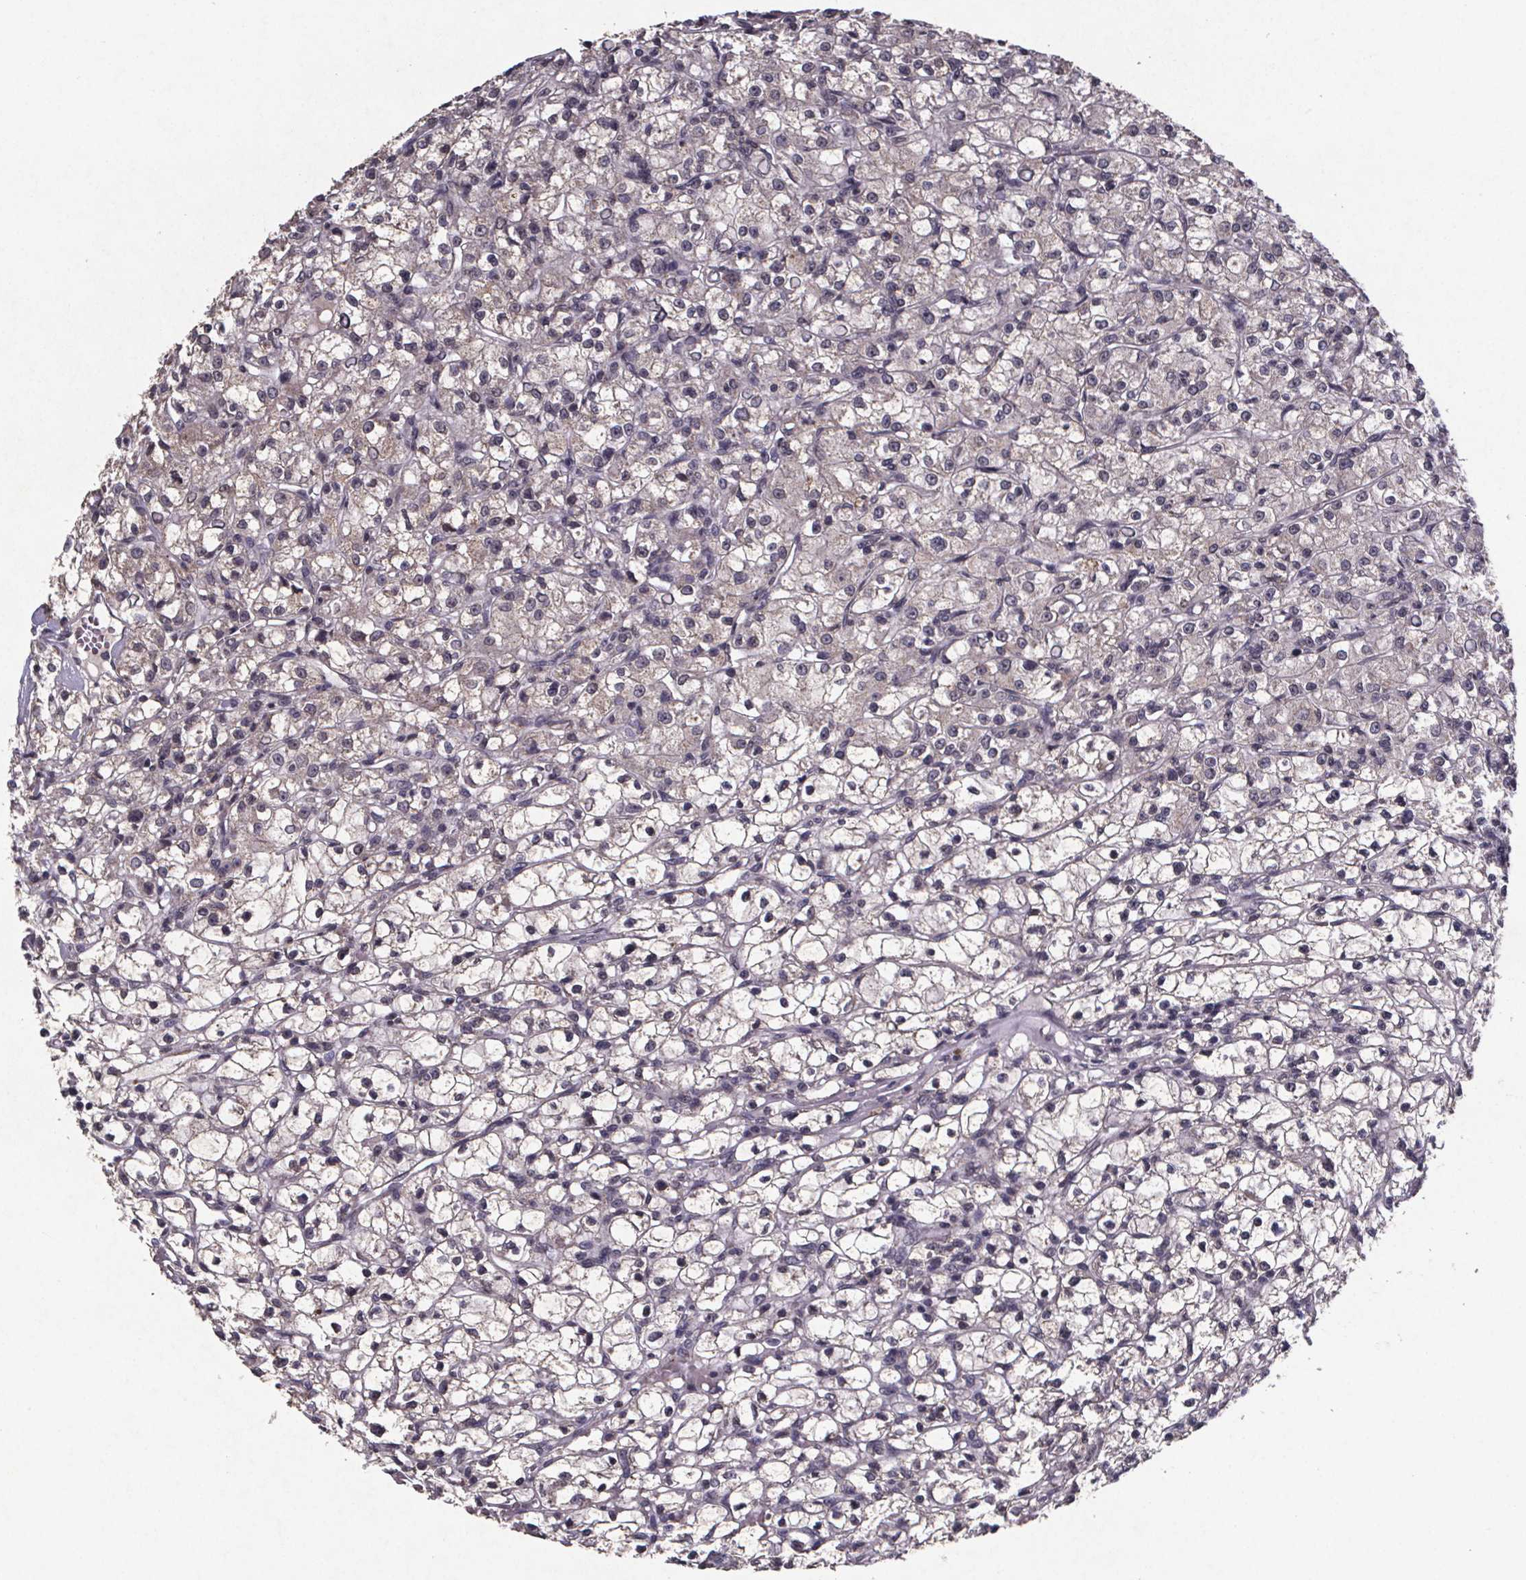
{"staining": {"intensity": "negative", "quantity": "none", "location": "none"}, "tissue": "renal cancer", "cell_type": "Tumor cells", "image_type": "cancer", "snomed": [{"axis": "morphology", "description": "Adenocarcinoma, NOS"}, {"axis": "topography", "description": "Kidney"}], "caption": "This is an IHC histopathology image of human renal cancer. There is no expression in tumor cells.", "gene": "PALLD", "patient": {"sex": "female", "age": 59}}